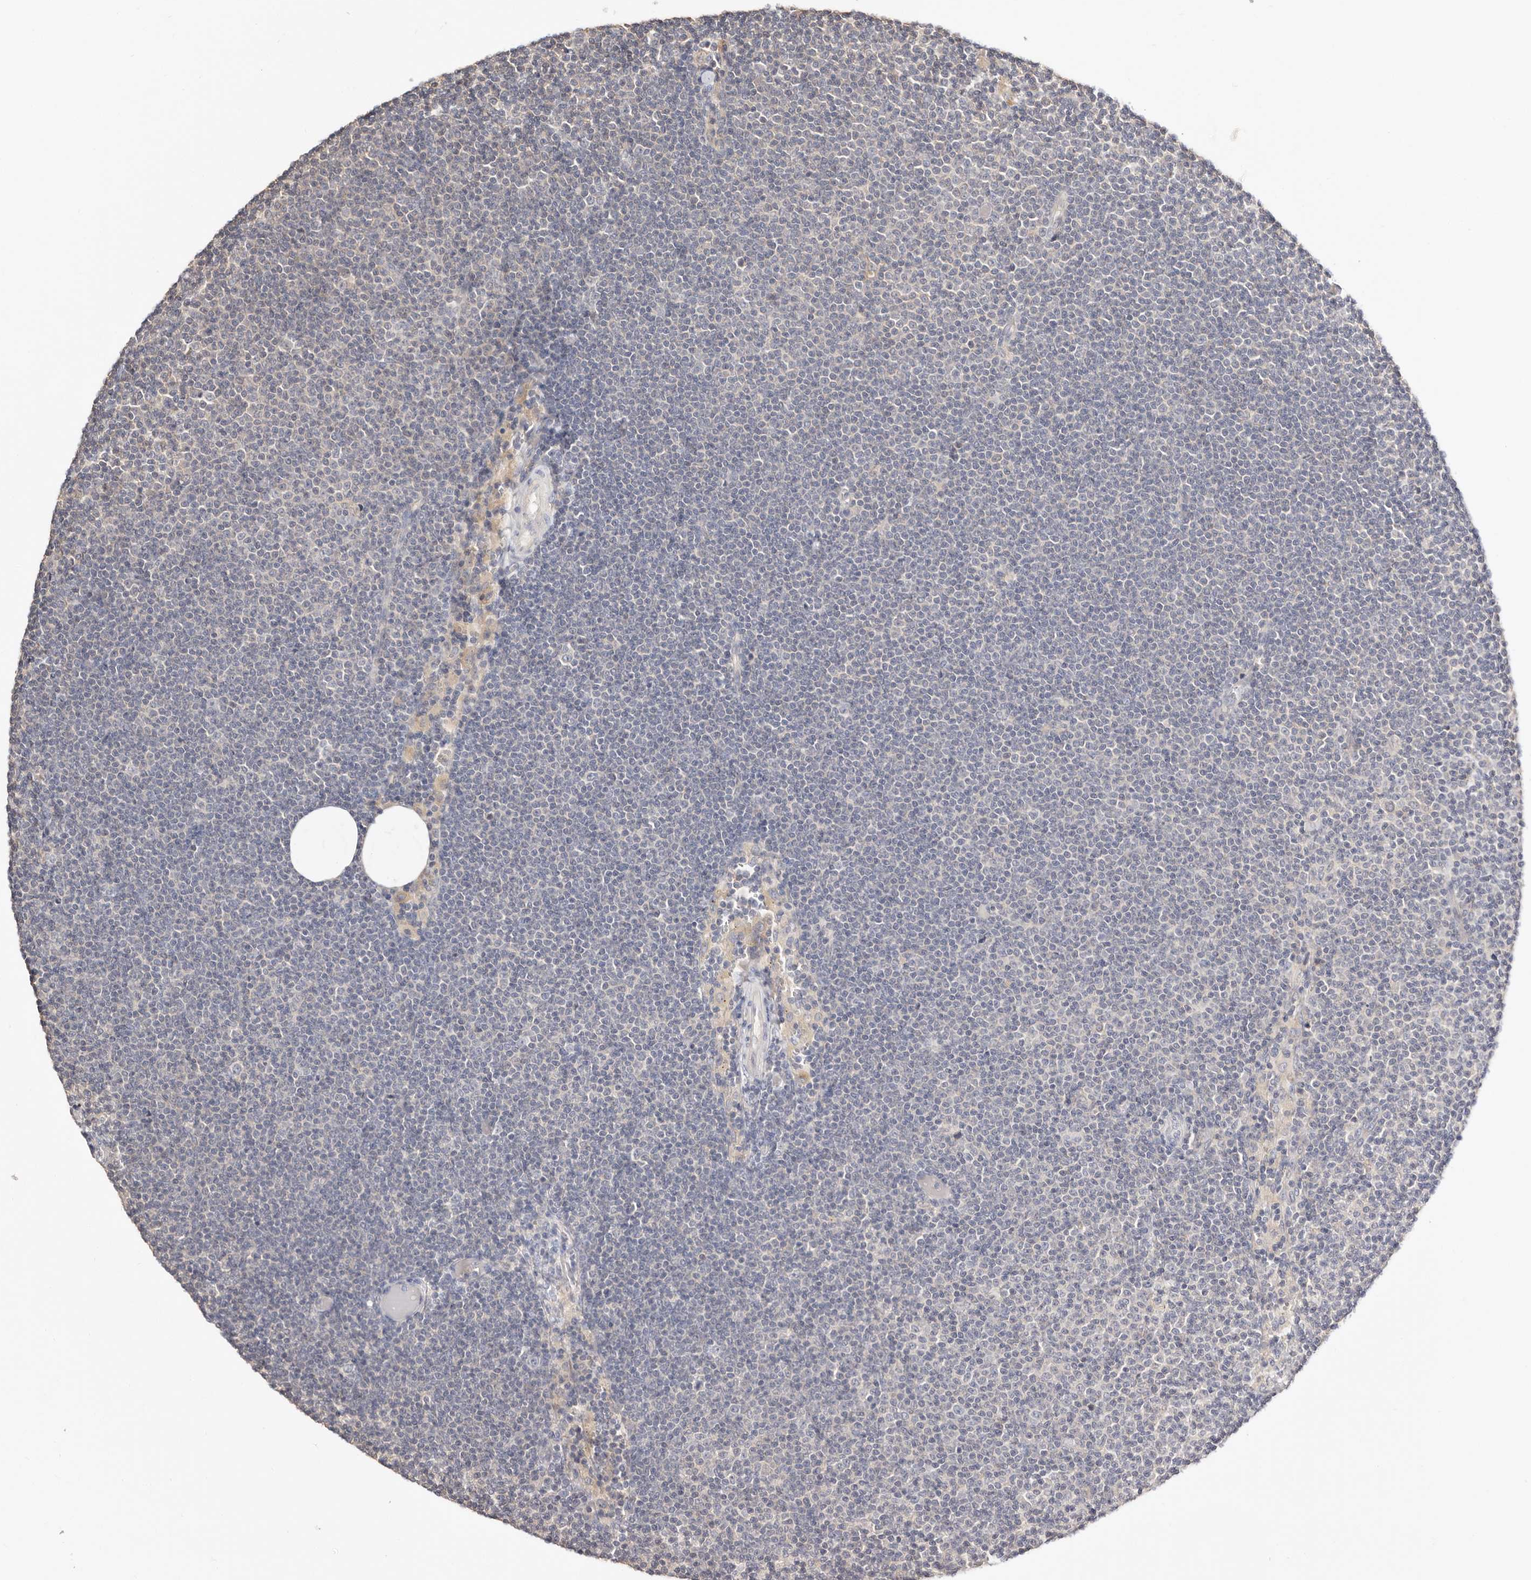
{"staining": {"intensity": "negative", "quantity": "none", "location": "none"}, "tissue": "lymphoma", "cell_type": "Tumor cells", "image_type": "cancer", "snomed": [{"axis": "morphology", "description": "Malignant lymphoma, non-Hodgkin's type, Low grade"}, {"axis": "topography", "description": "Lymph node"}], "caption": "The image exhibits no staining of tumor cells in low-grade malignant lymphoma, non-Hodgkin's type.", "gene": "S100A14", "patient": {"sex": "female", "age": 53}}